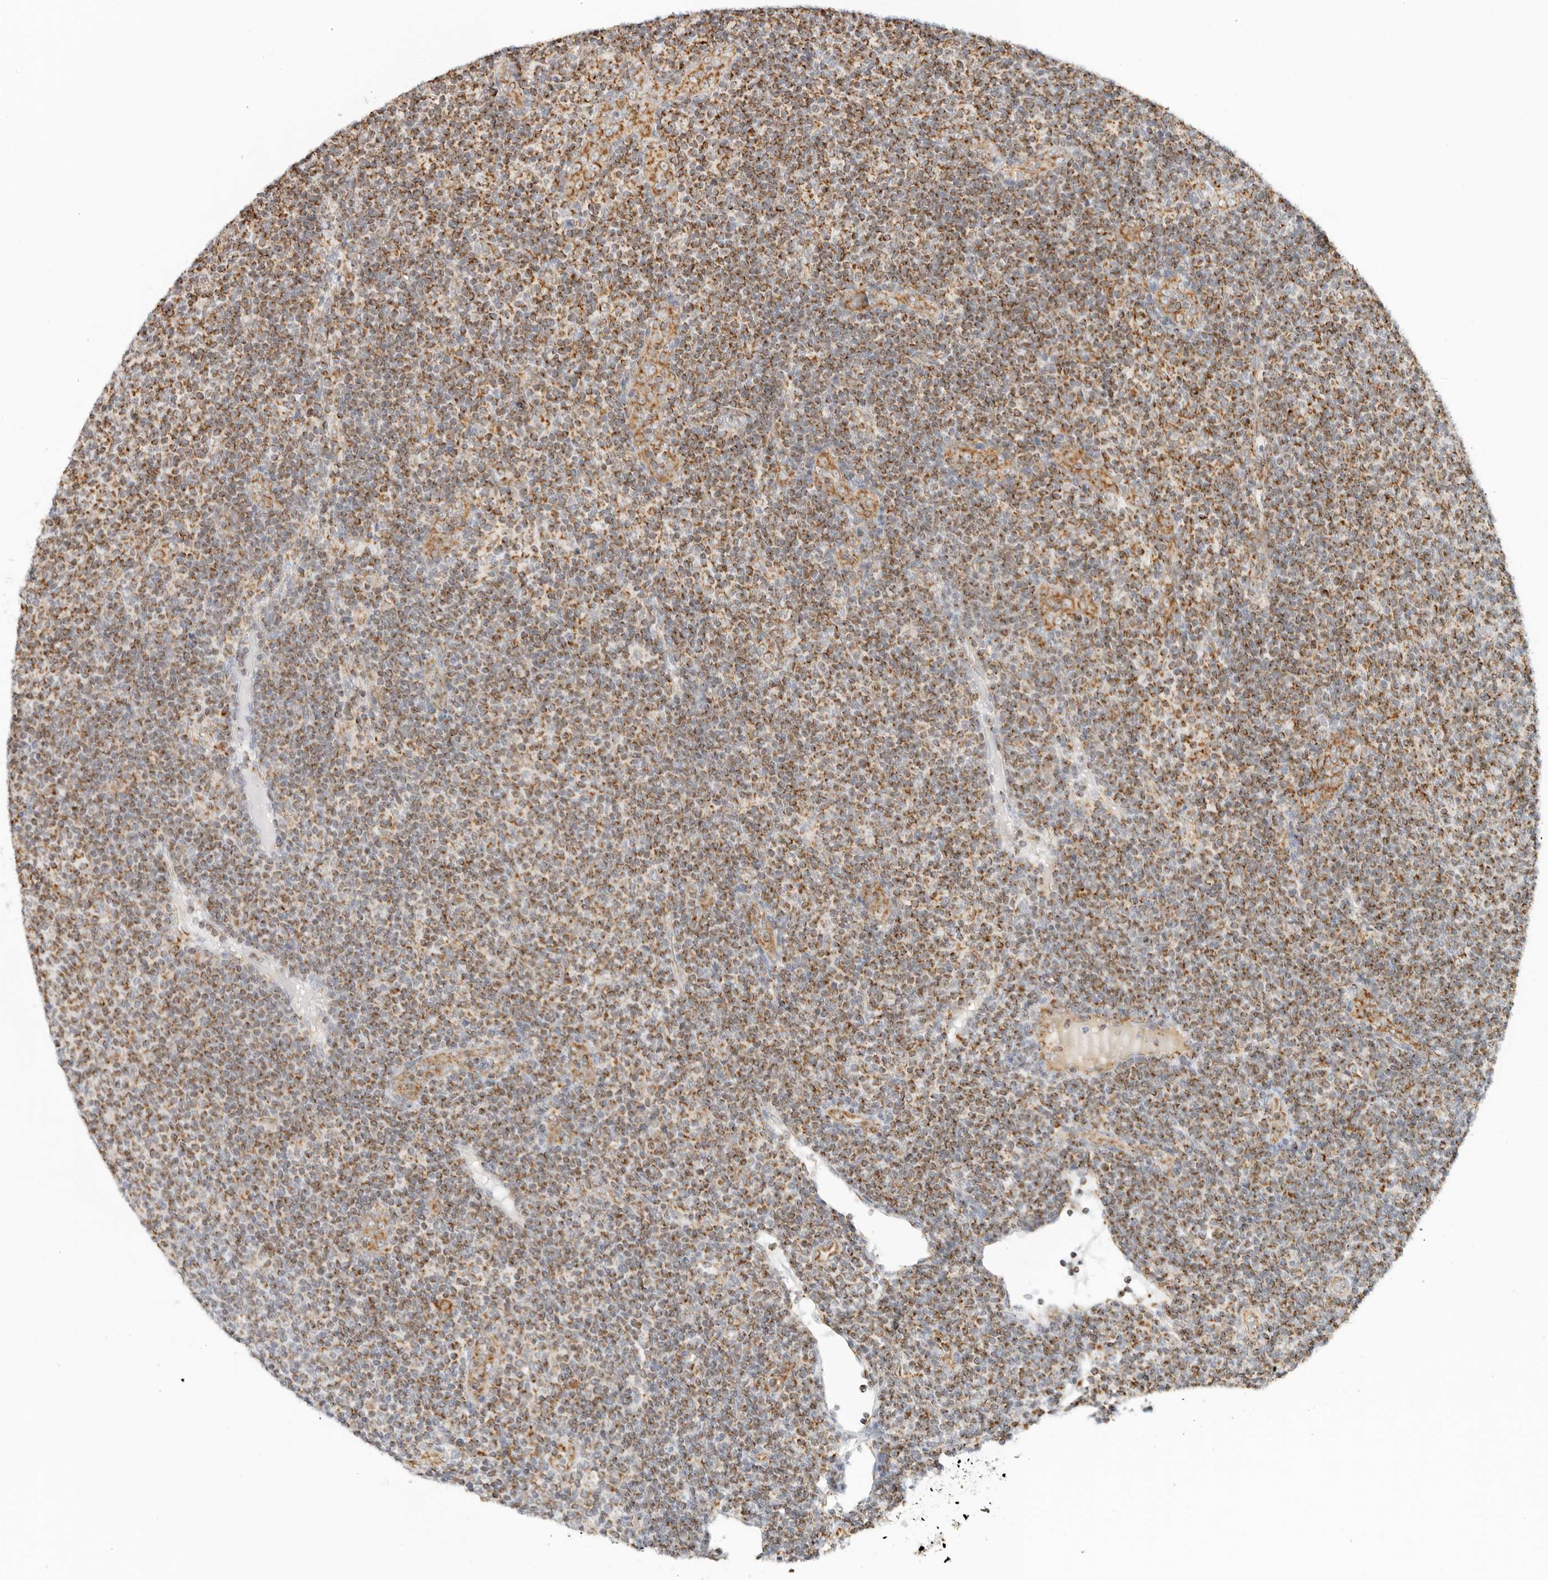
{"staining": {"intensity": "moderate", "quantity": ">75%", "location": "cytoplasmic/membranous"}, "tissue": "lymphoma", "cell_type": "Tumor cells", "image_type": "cancer", "snomed": [{"axis": "morphology", "description": "Malignant lymphoma, non-Hodgkin's type, Low grade"}, {"axis": "topography", "description": "Lymph node"}], "caption": "Low-grade malignant lymphoma, non-Hodgkin's type stained for a protein (brown) shows moderate cytoplasmic/membranous positive expression in approximately >75% of tumor cells.", "gene": "RC3H1", "patient": {"sex": "male", "age": 66}}